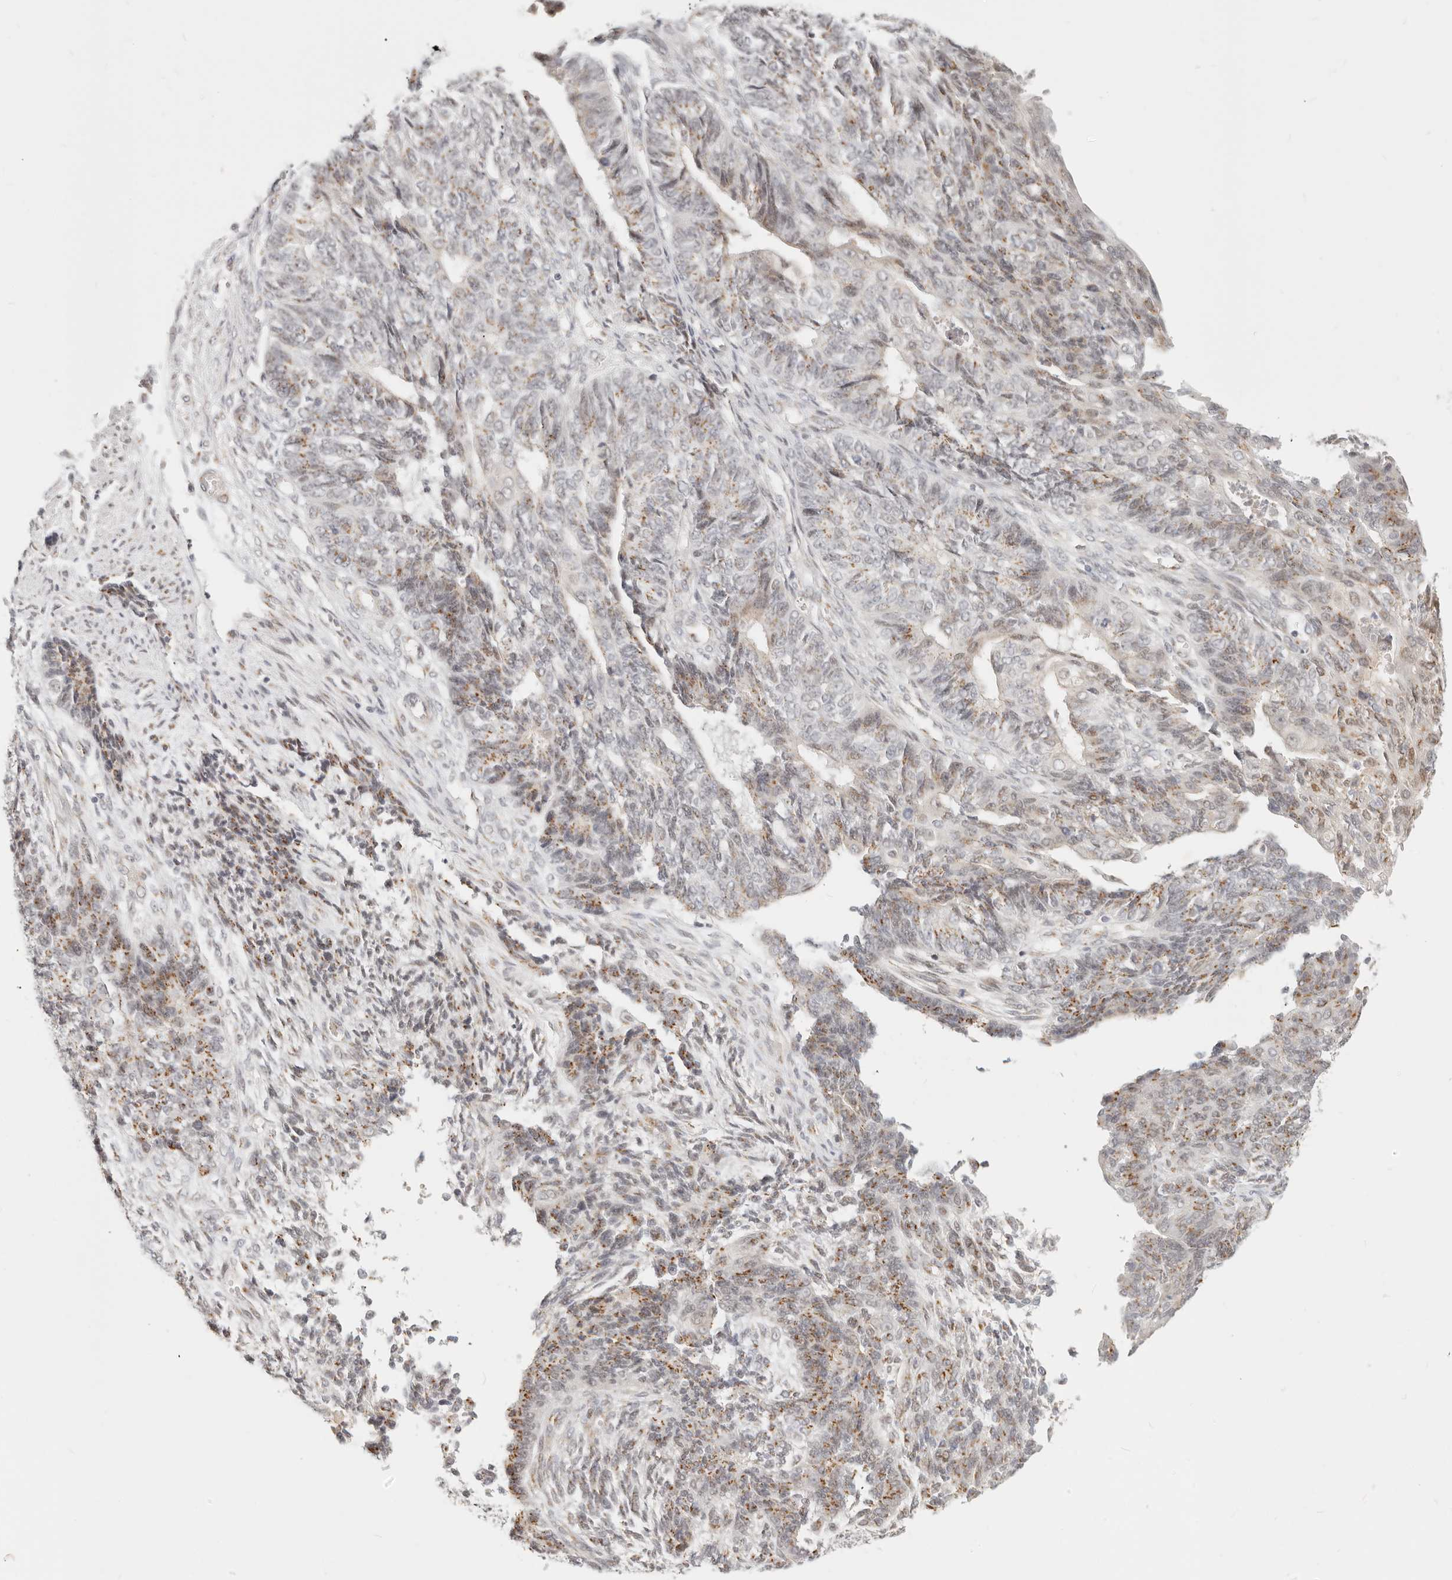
{"staining": {"intensity": "moderate", "quantity": "25%-75%", "location": "cytoplasmic/membranous"}, "tissue": "endometrial cancer", "cell_type": "Tumor cells", "image_type": "cancer", "snomed": [{"axis": "morphology", "description": "Adenocarcinoma, NOS"}, {"axis": "topography", "description": "Endometrium"}], "caption": "Immunohistochemistry micrograph of neoplastic tissue: human endometrial cancer stained using IHC demonstrates medium levels of moderate protein expression localized specifically in the cytoplasmic/membranous of tumor cells, appearing as a cytoplasmic/membranous brown color.", "gene": "FAM20B", "patient": {"sex": "female", "age": 32}}